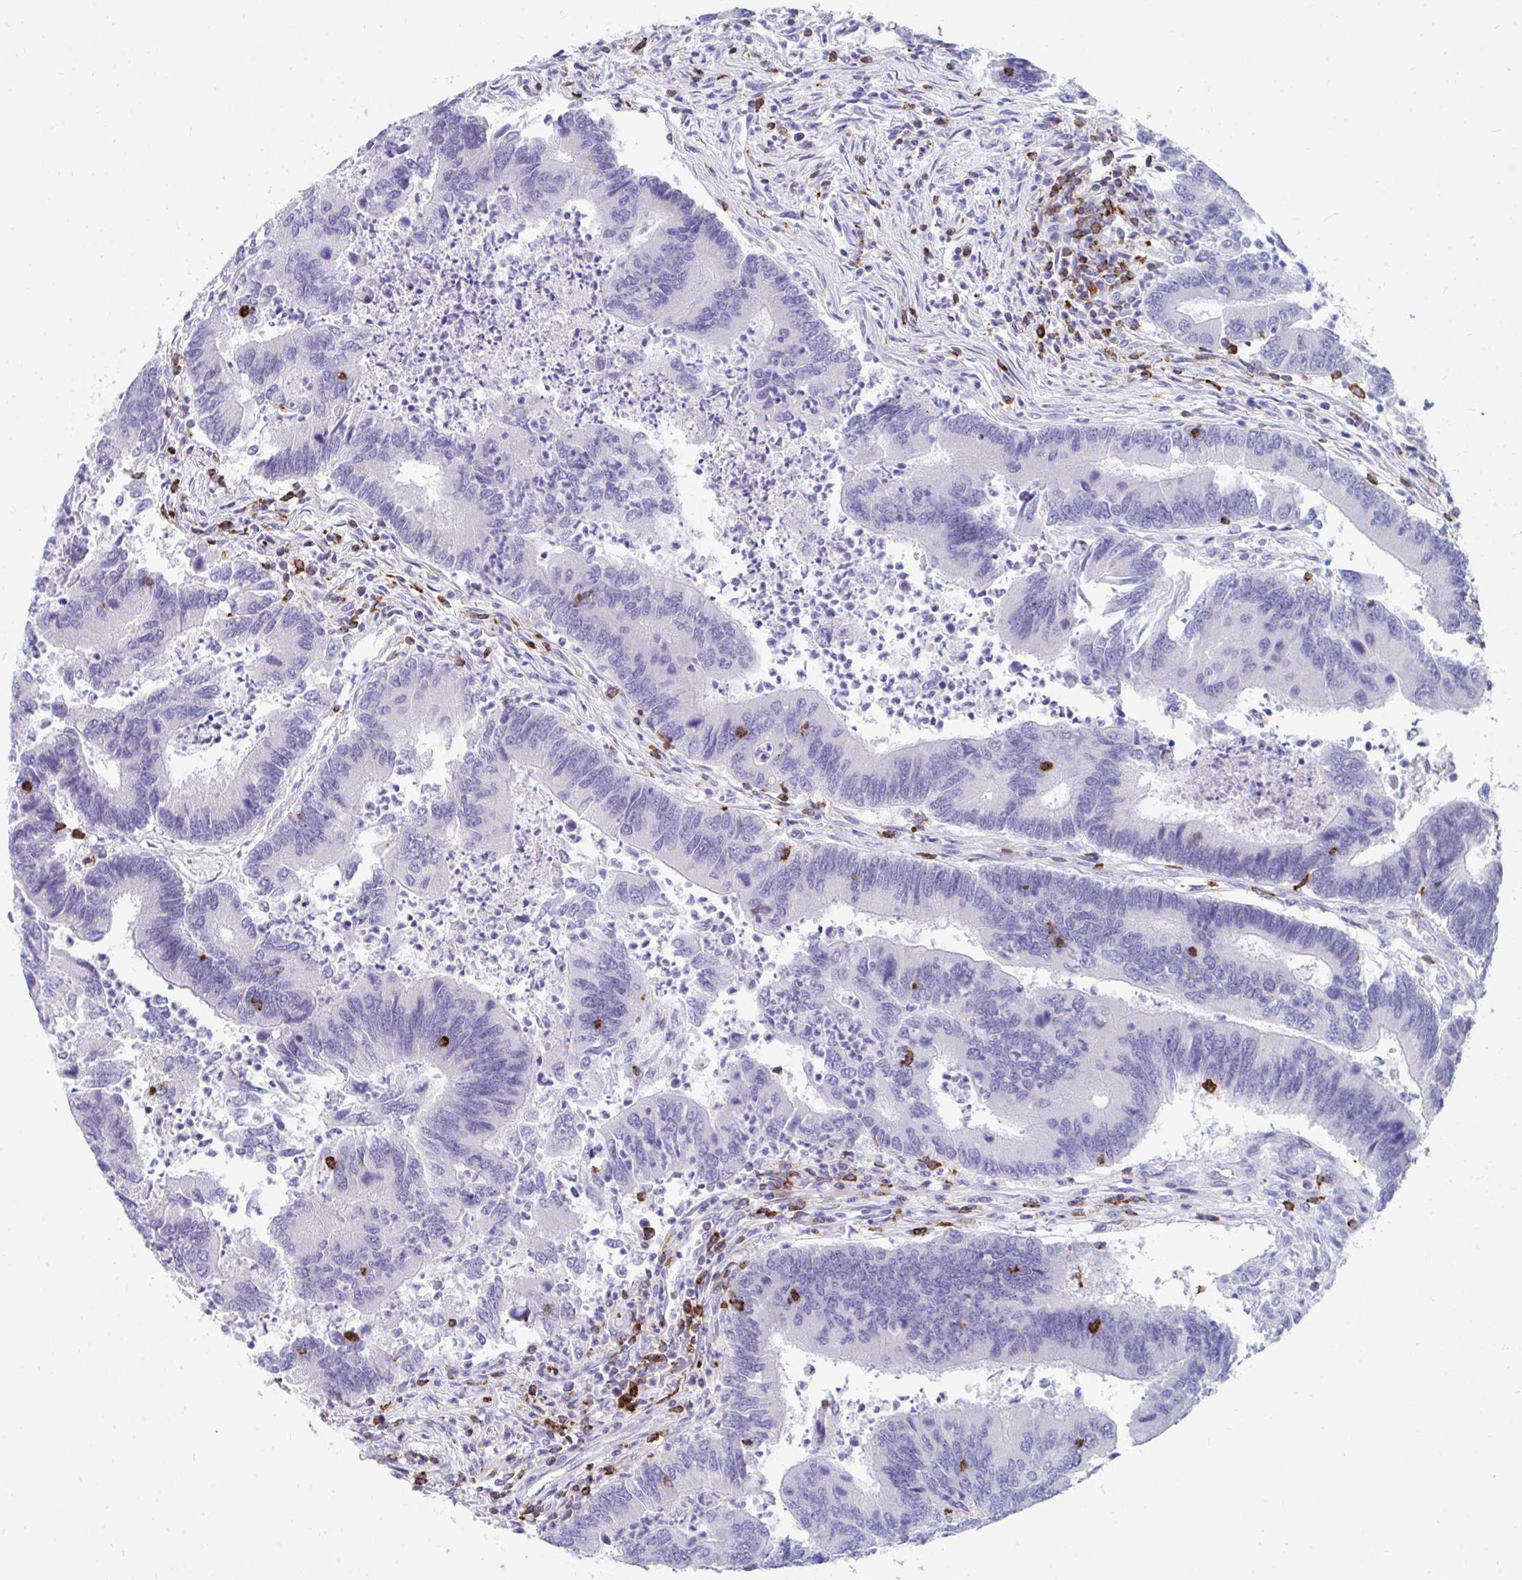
{"staining": {"intensity": "negative", "quantity": "none", "location": "none"}, "tissue": "colorectal cancer", "cell_type": "Tumor cells", "image_type": "cancer", "snomed": [{"axis": "morphology", "description": "Adenocarcinoma, NOS"}, {"axis": "topography", "description": "Colon"}], "caption": "Immunohistochemistry (IHC) histopathology image of colorectal adenocarcinoma stained for a protein (brown), which reveals no staining in tumor cells. (Stains: DAB (3,3'-diaminobenzidine) immunohistochemistry (IHC) with hematoxylin counter stain, Microscopy: brightfield microscopy at high magnification).", "gene": "CD7", "patient": {"sex": "female", "age": 67}}